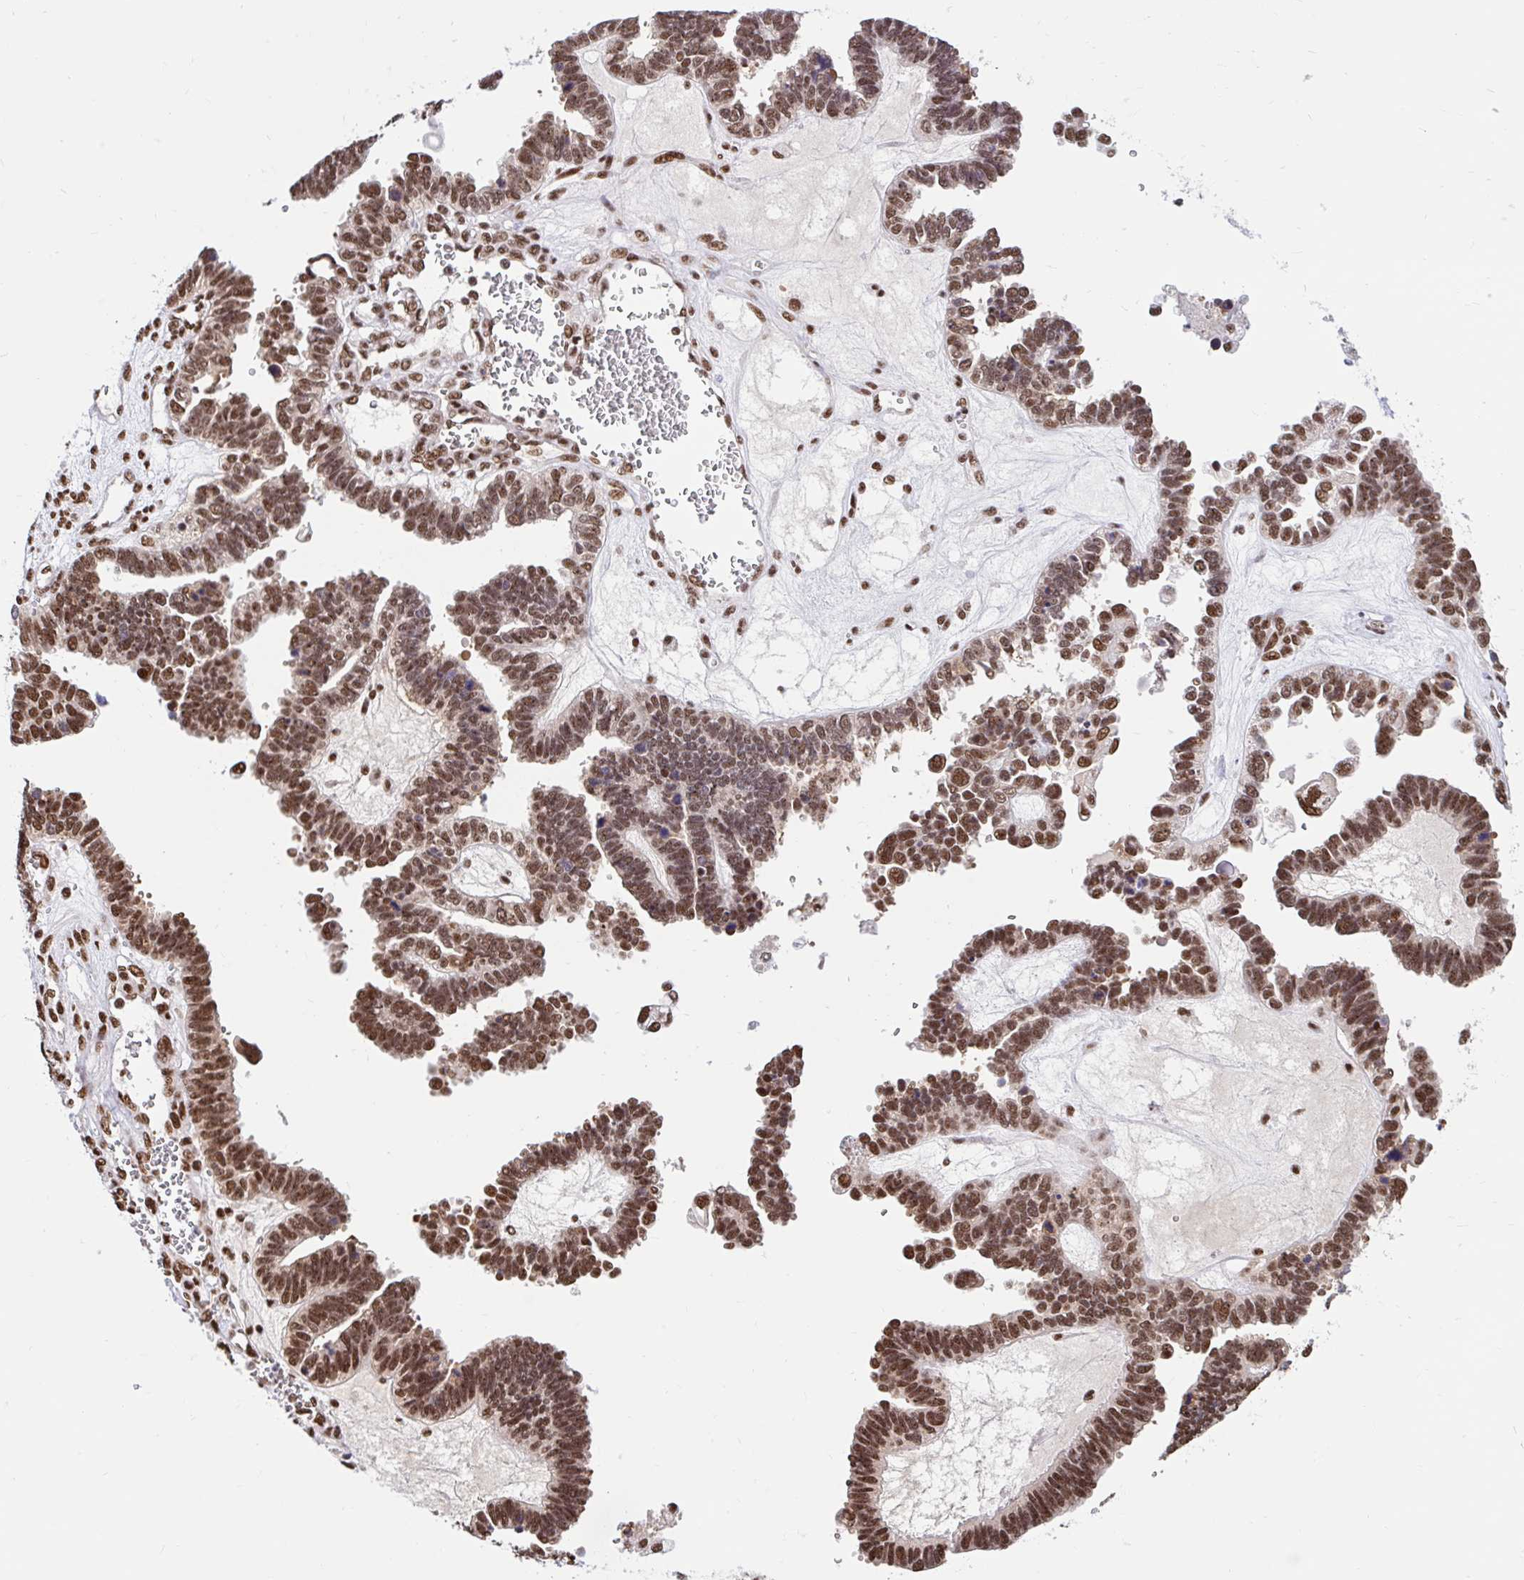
{"staining": {"intensity": "moderate", "quantity": ">75%", "location": "nuclear"}, "tissue": "ovarian cancer", "cell_type": "Tumor cells", "image_type": "cancer", "snomed": [{"axis": "morphology", "description": "Cystadenocarcinoma, serous, NOS"}, {"axis": "topography", "description": "Ovary"}], "caption": "Protein expression analysis of ovarian cancer shows moderate nuclear positivity in approximately >75% of tumor cells.", "gene": "ABCA9", "patient": {"sex": "female", "age": 51}}